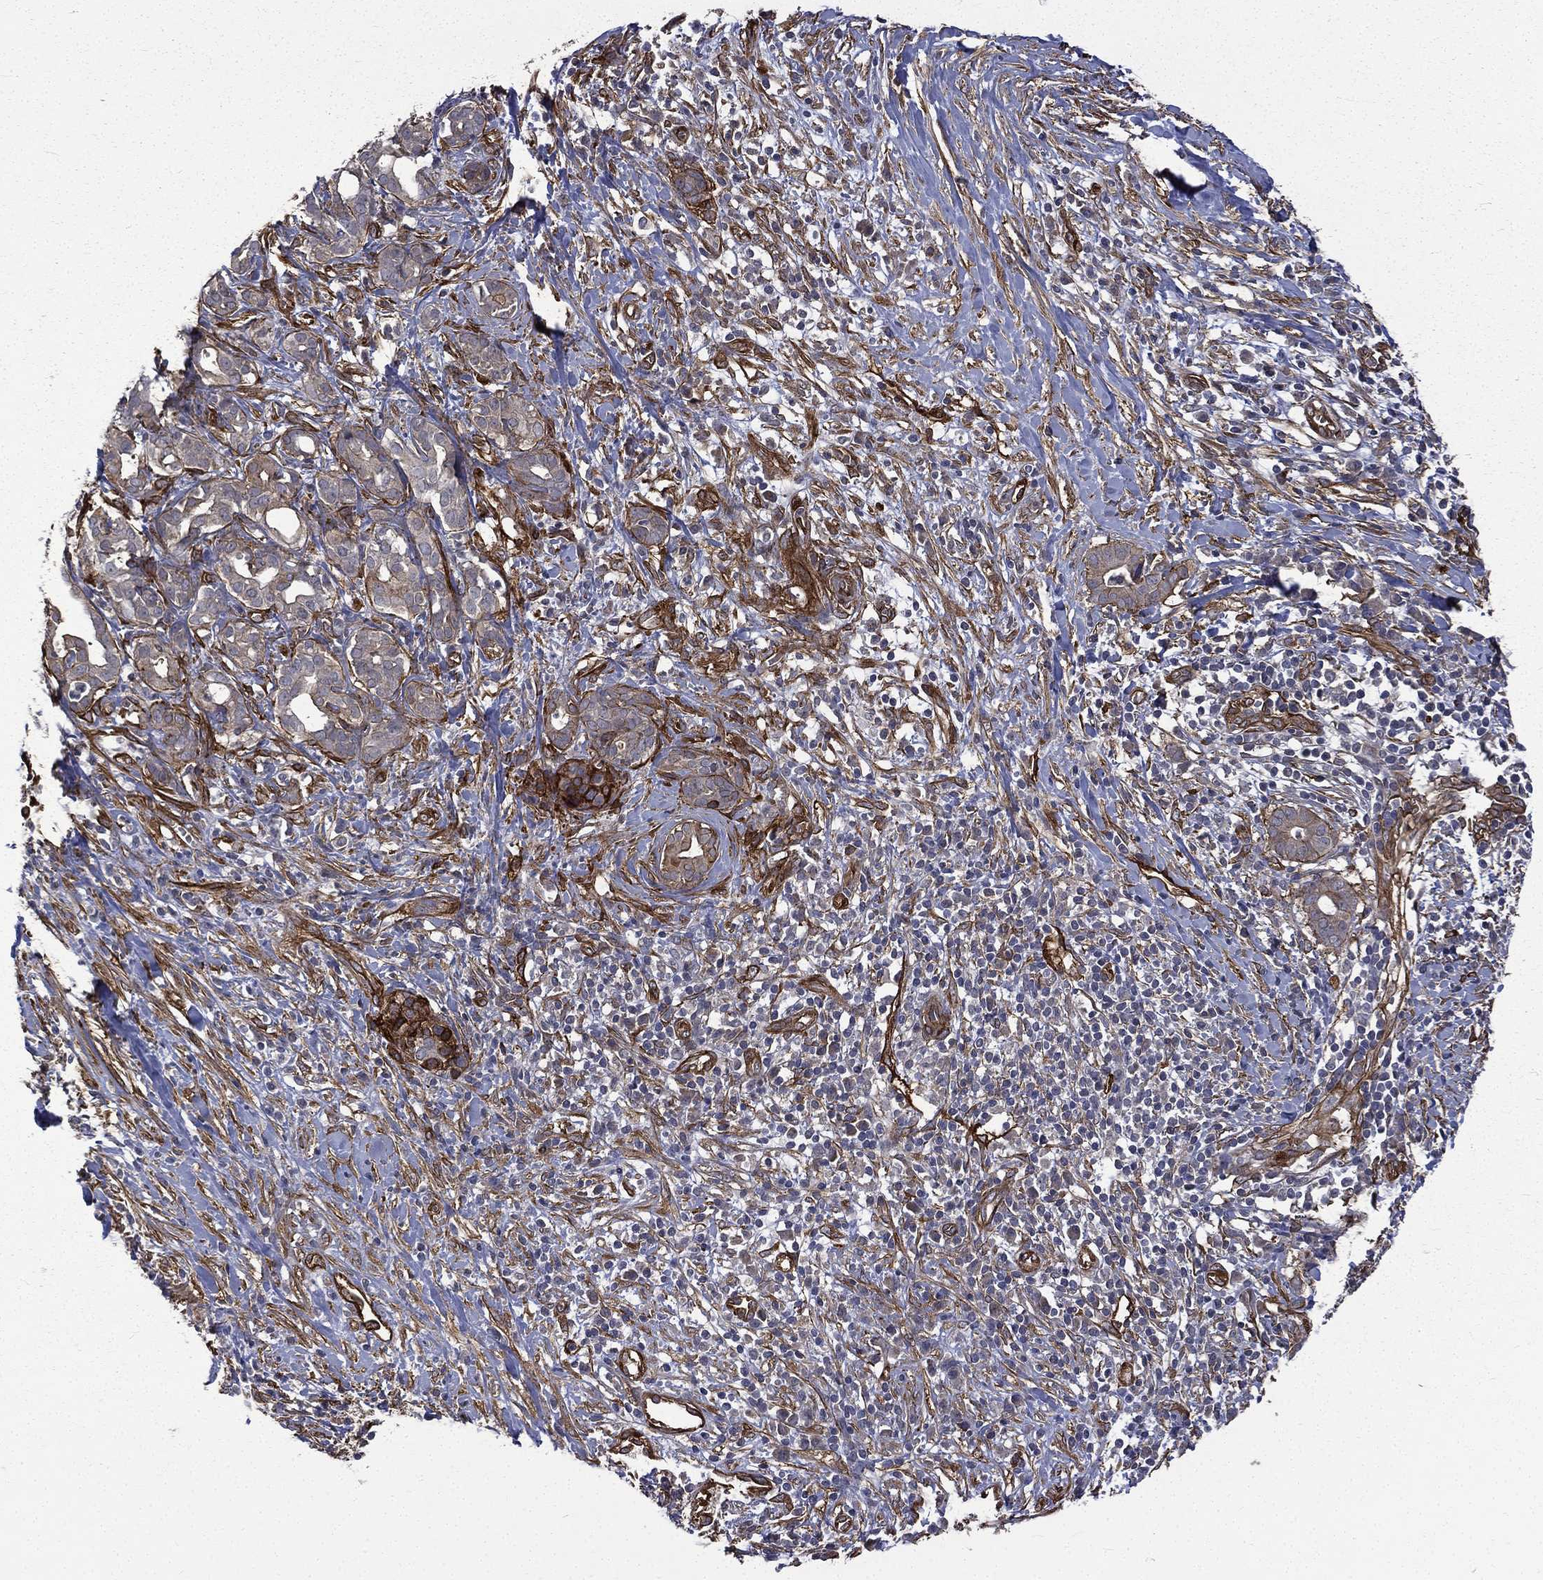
{"staining": {"intensity": "strong", "quantity": "<25%", "location": "cytoplasmic/membranous"}, "tissue": "pancreatic cancer", "cell_type": "Tumor cells", "image_type": "cancer", "snomed": [{"axis": "morphology", "description": "Adenocarcinoma, NOS"}, {"axis": "topography", "description": "Pancreas"}], "caption": "Brown immunohistochemical staining in human pancreatic adenocarcinoma shows strong cytoplasmic/membranous expression in about <25% of tumor cells.", "gene": "PPFIBP1", "patient": {"sex": "male", "age": 61}}